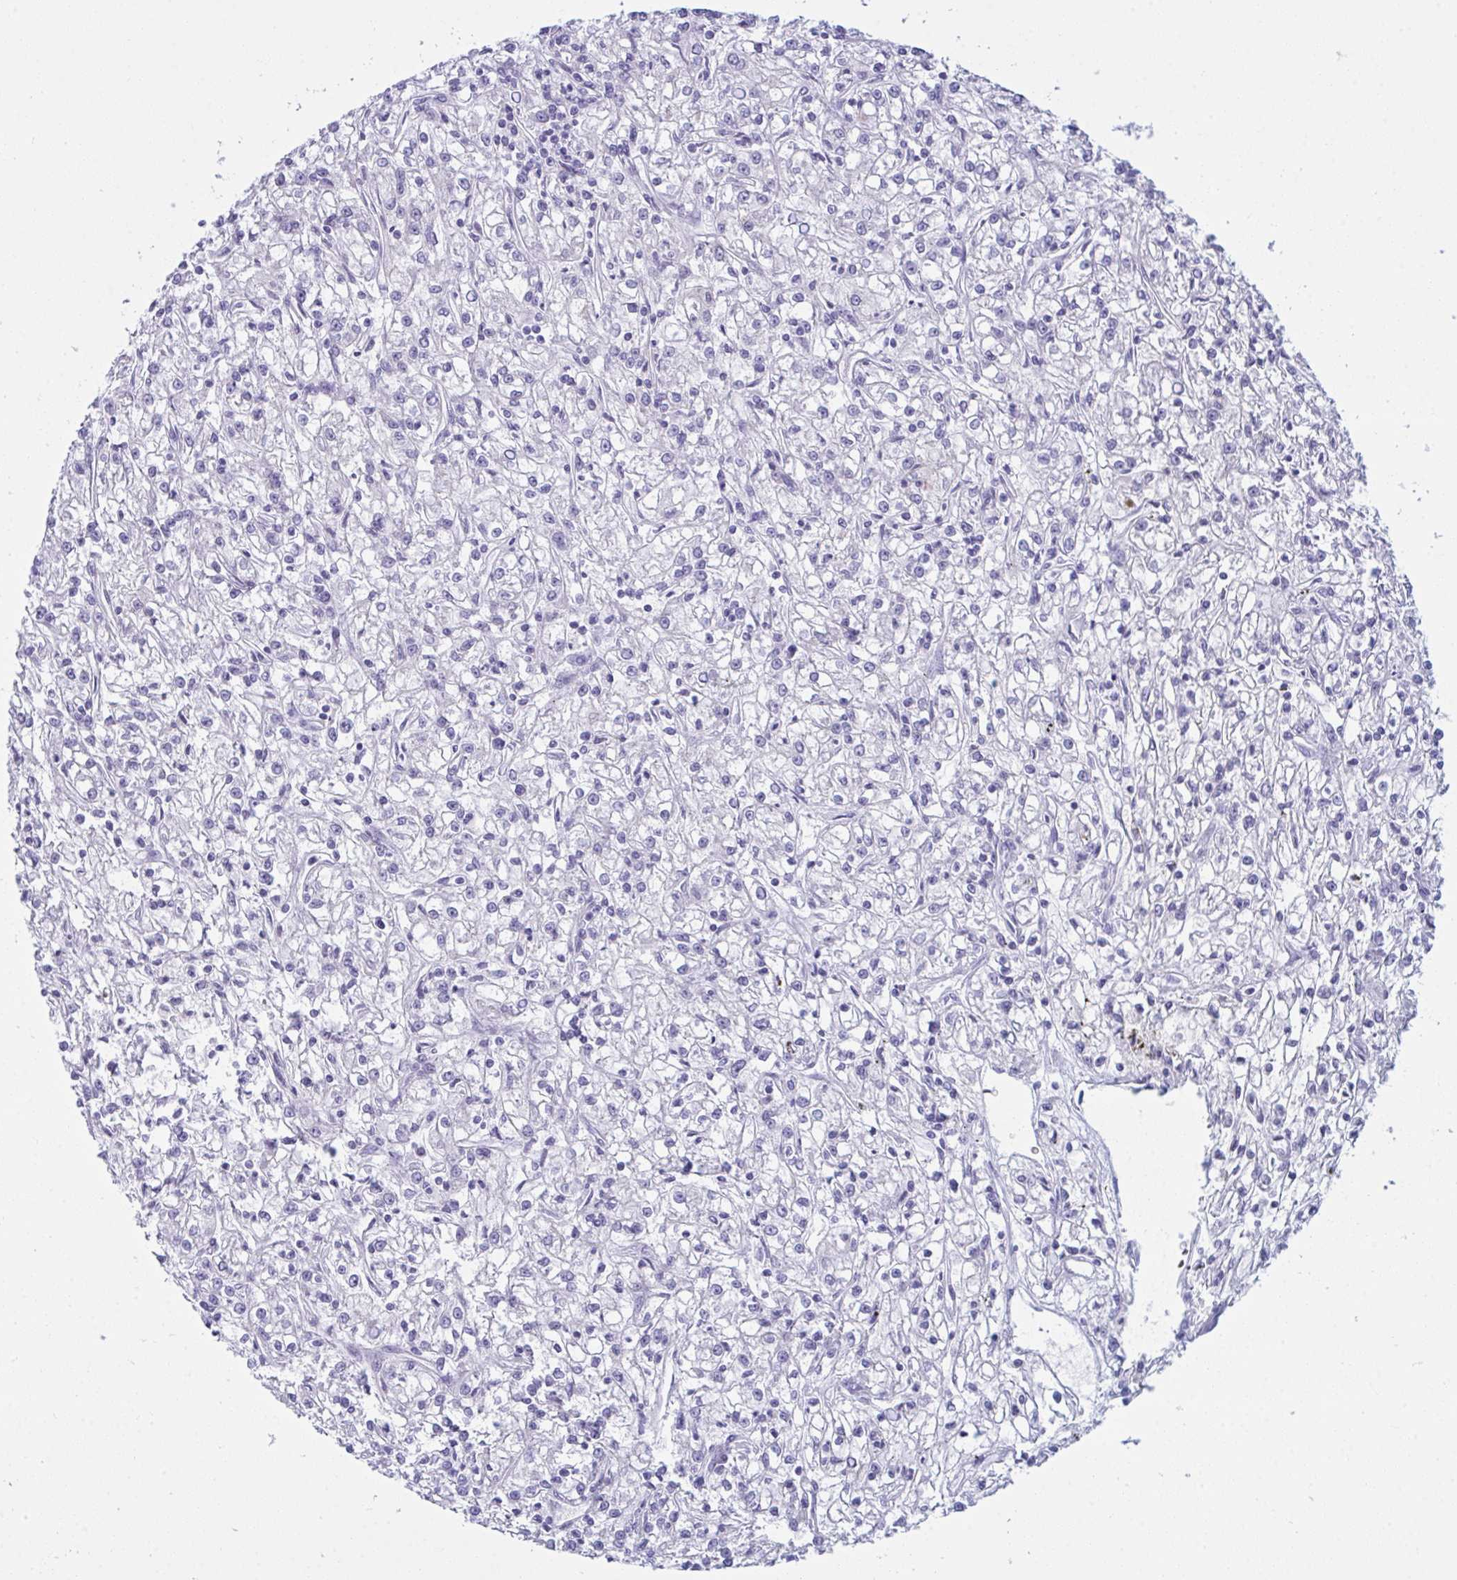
{"staining": {"intensity": "negative", "quantity": "none", "location": "none"}, "tissue": "renal cancer", "cell_type": "Tumor cells", "image_type": "cancer", "snomed": [{"axis": "morphology", "description": "Adenocarcinoma, NOS"}, {"axis": "topography", "description": "Kidney"}], "caption": "Tumor cells are negative for protein expression in human renal cancer.", "gene": "BBS1", "patient": {"sex": "female", "age": 59}}